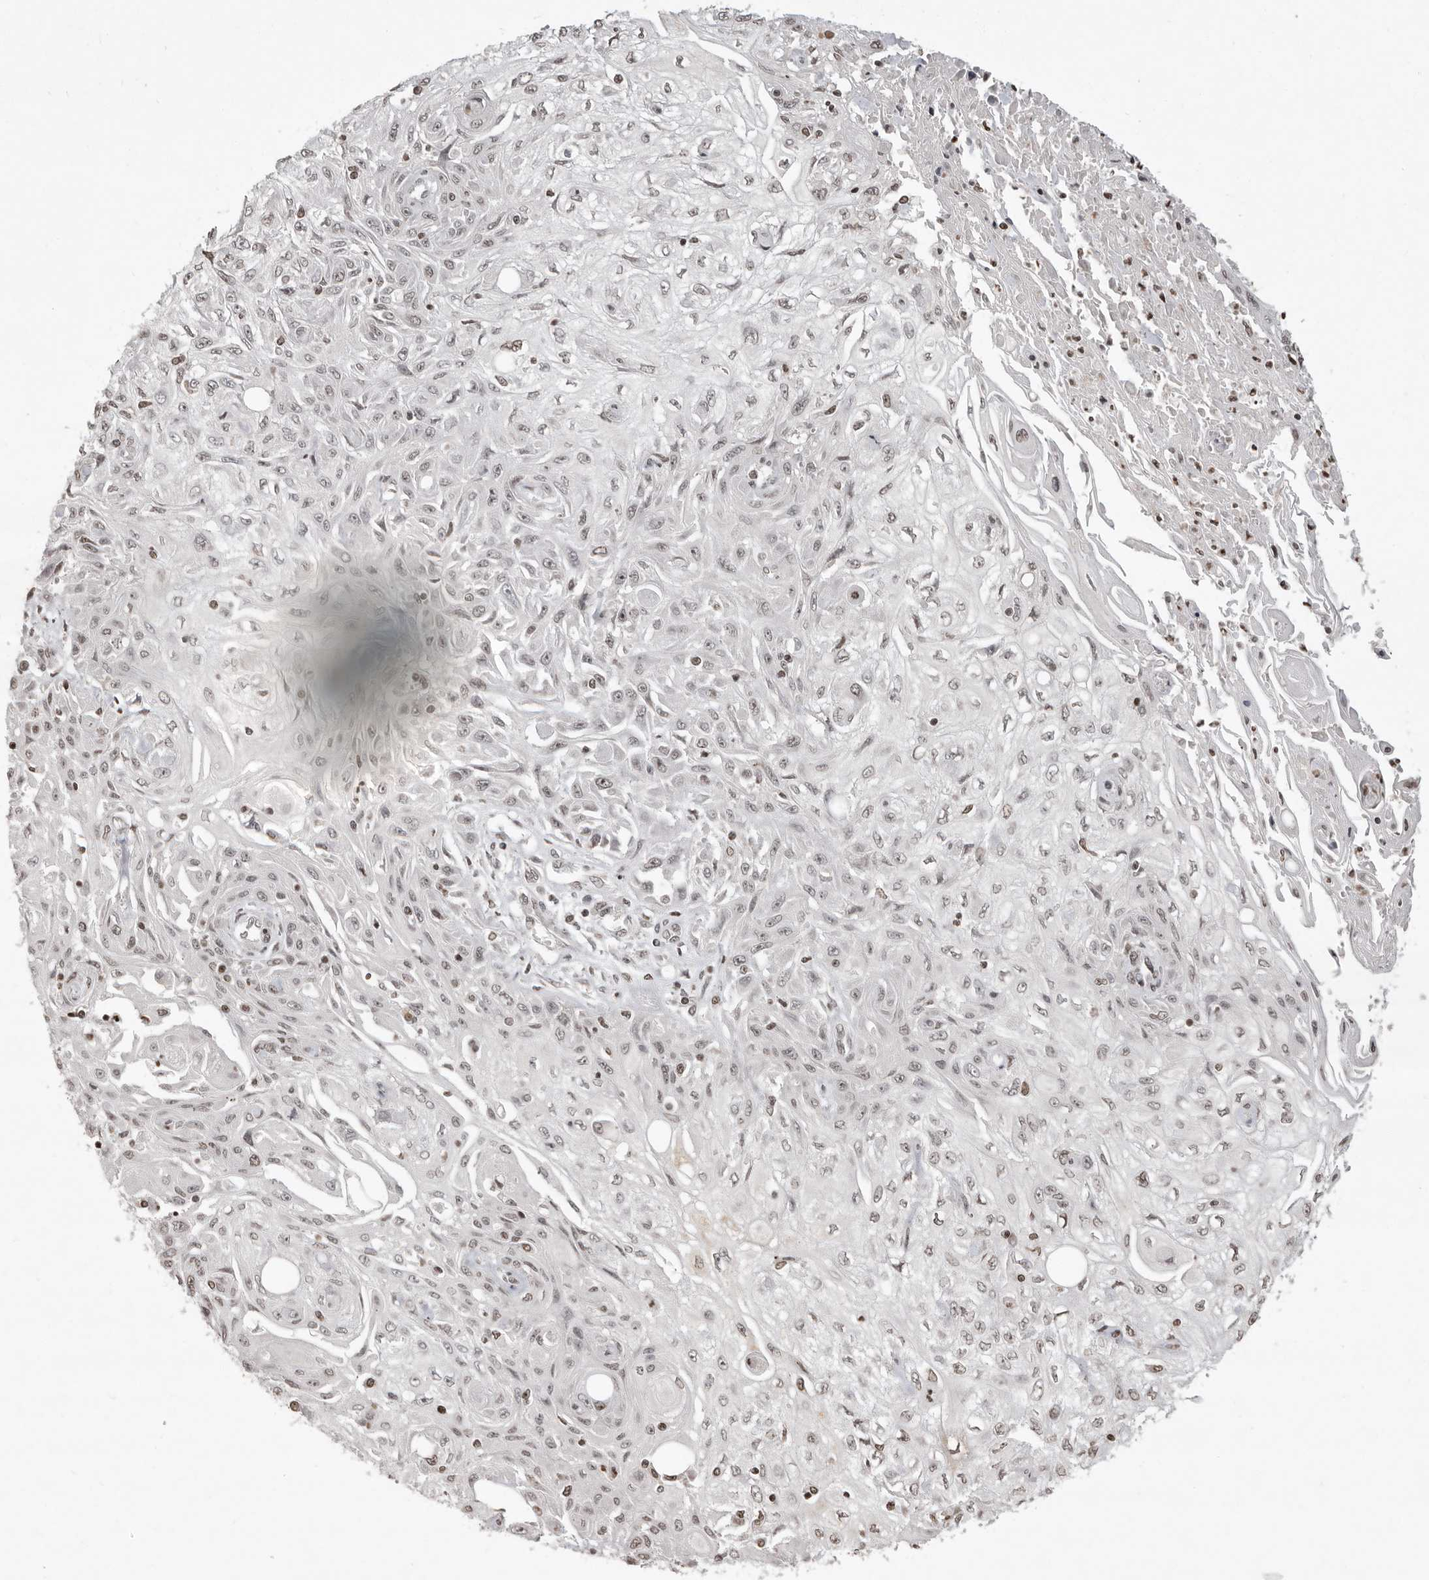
{"staining": {"intensity": "weak", "quantity": "<25%", "location": "nuclear"}, "tissue": "skin cancer", "cell_type": "Tumor cells", "image_type": "cancer", "snomed": [{"axis": "morphology", "description": "Squamous cell carcinoma, NOS"}, {"axis": "morphology", "description": "Squamous cell carcinoma, metastatic, NOS"}, {"axis": "topography", "description": "Skin"}, {"axis": "topography", "description": "Lymph node"}], "caption": "Tumor cells show no significant protein staining in skin metastatic squamous cell carcinoma. (DAB (3,3'-diaminobenzidine) immunohistochemistry (IHC), high magnification).", "gene": "WDR45", "patient": {"sex": "male", "age": 75}}